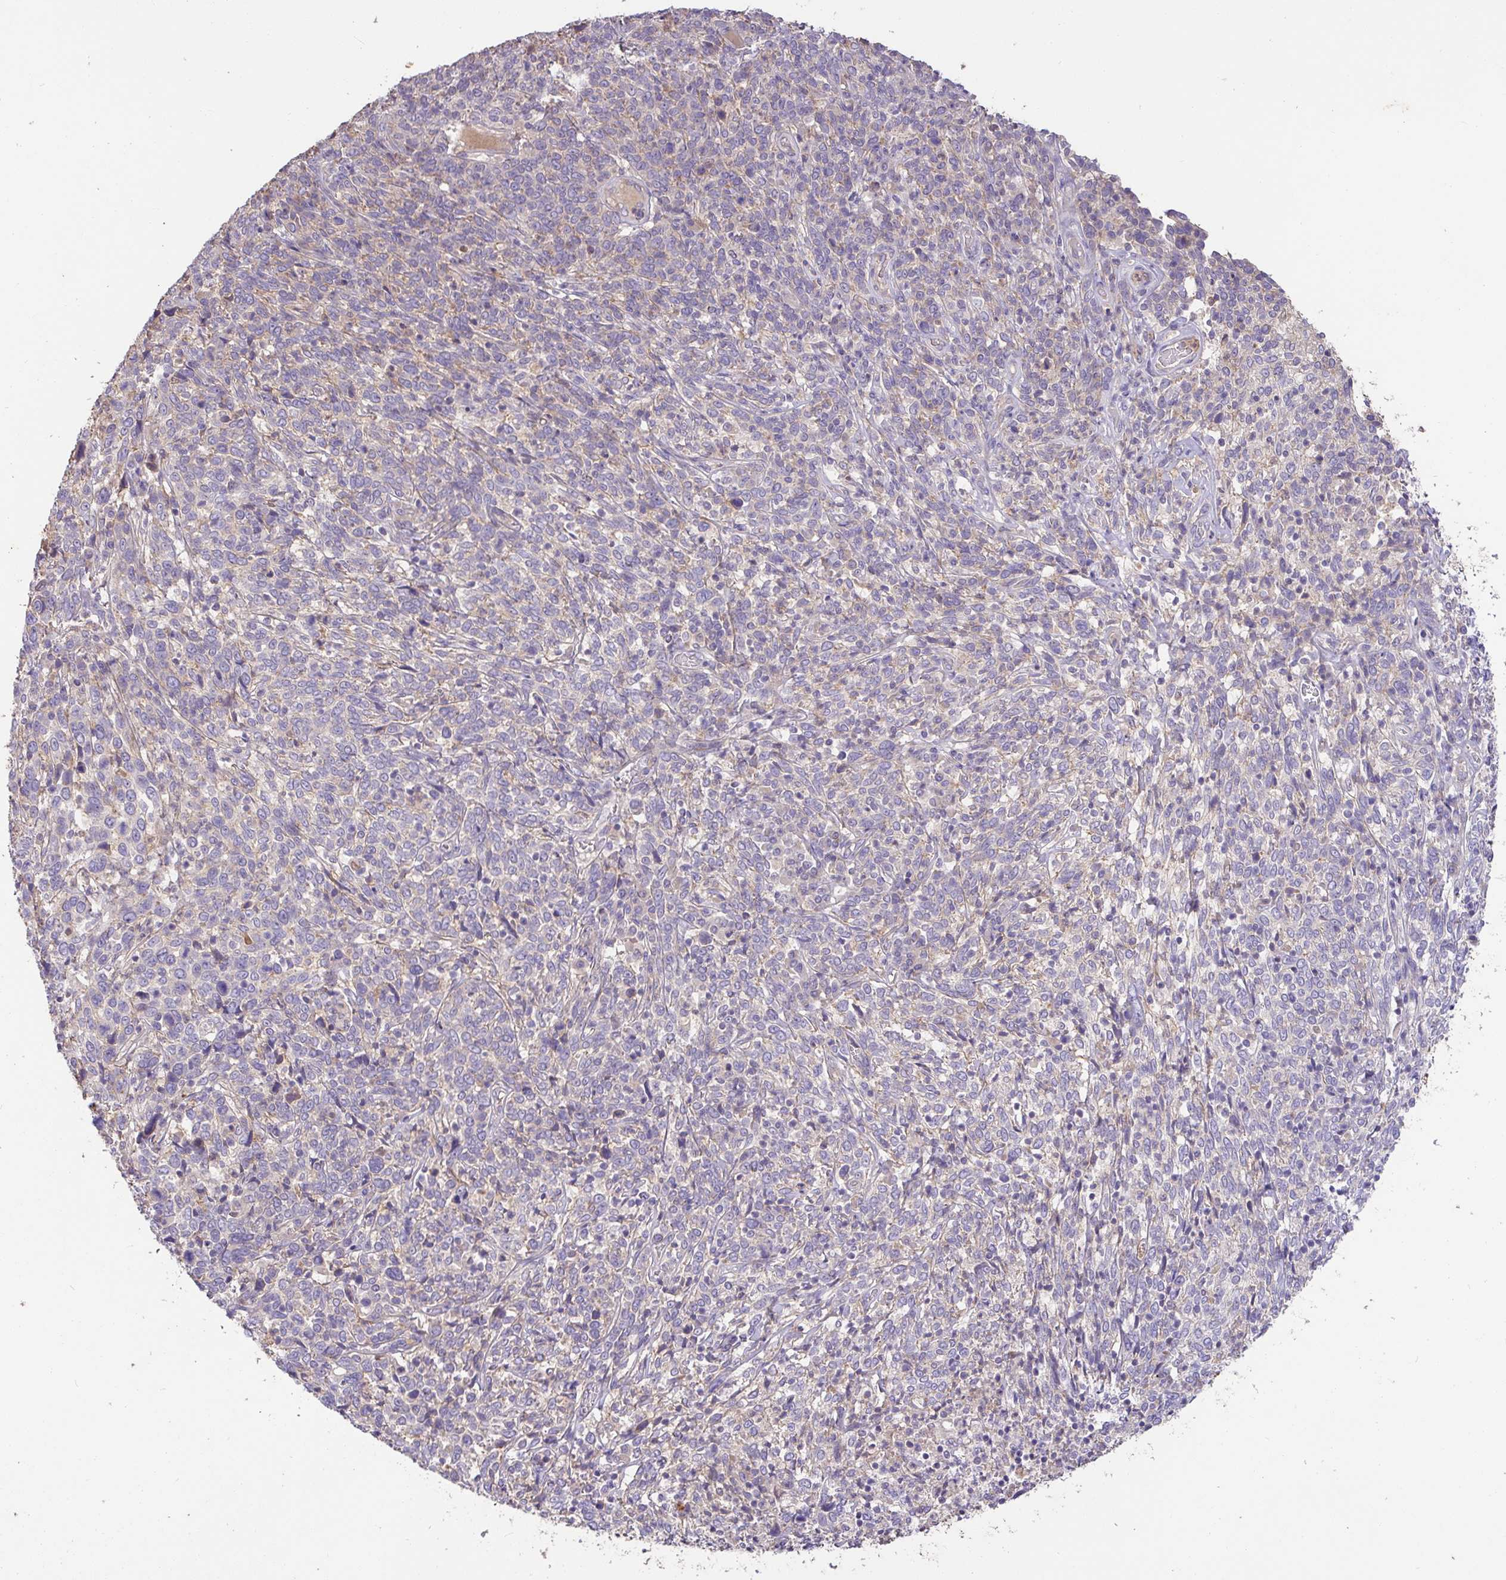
{"staining": {"intensity": "negative", "quantity": "none", "location": "none"}, "tissue": "cervical cancer", "cell_type": "Tumor cells", "image_type": "cancer", "snomed": [{"axis": "morphology", "description": "Squamous cell carcinoma, NOS"}, {"axis": "topography", "description": "Cervix"}], "caption": "DAB immunohistochemical staining of human cervical cancer (squamous cell carcinoma) displays no significant positivity in tumor cells. Nuclei are stained in blue.", "gene": "FCER1A", "patient": {"sex": "female", "age": 46}}